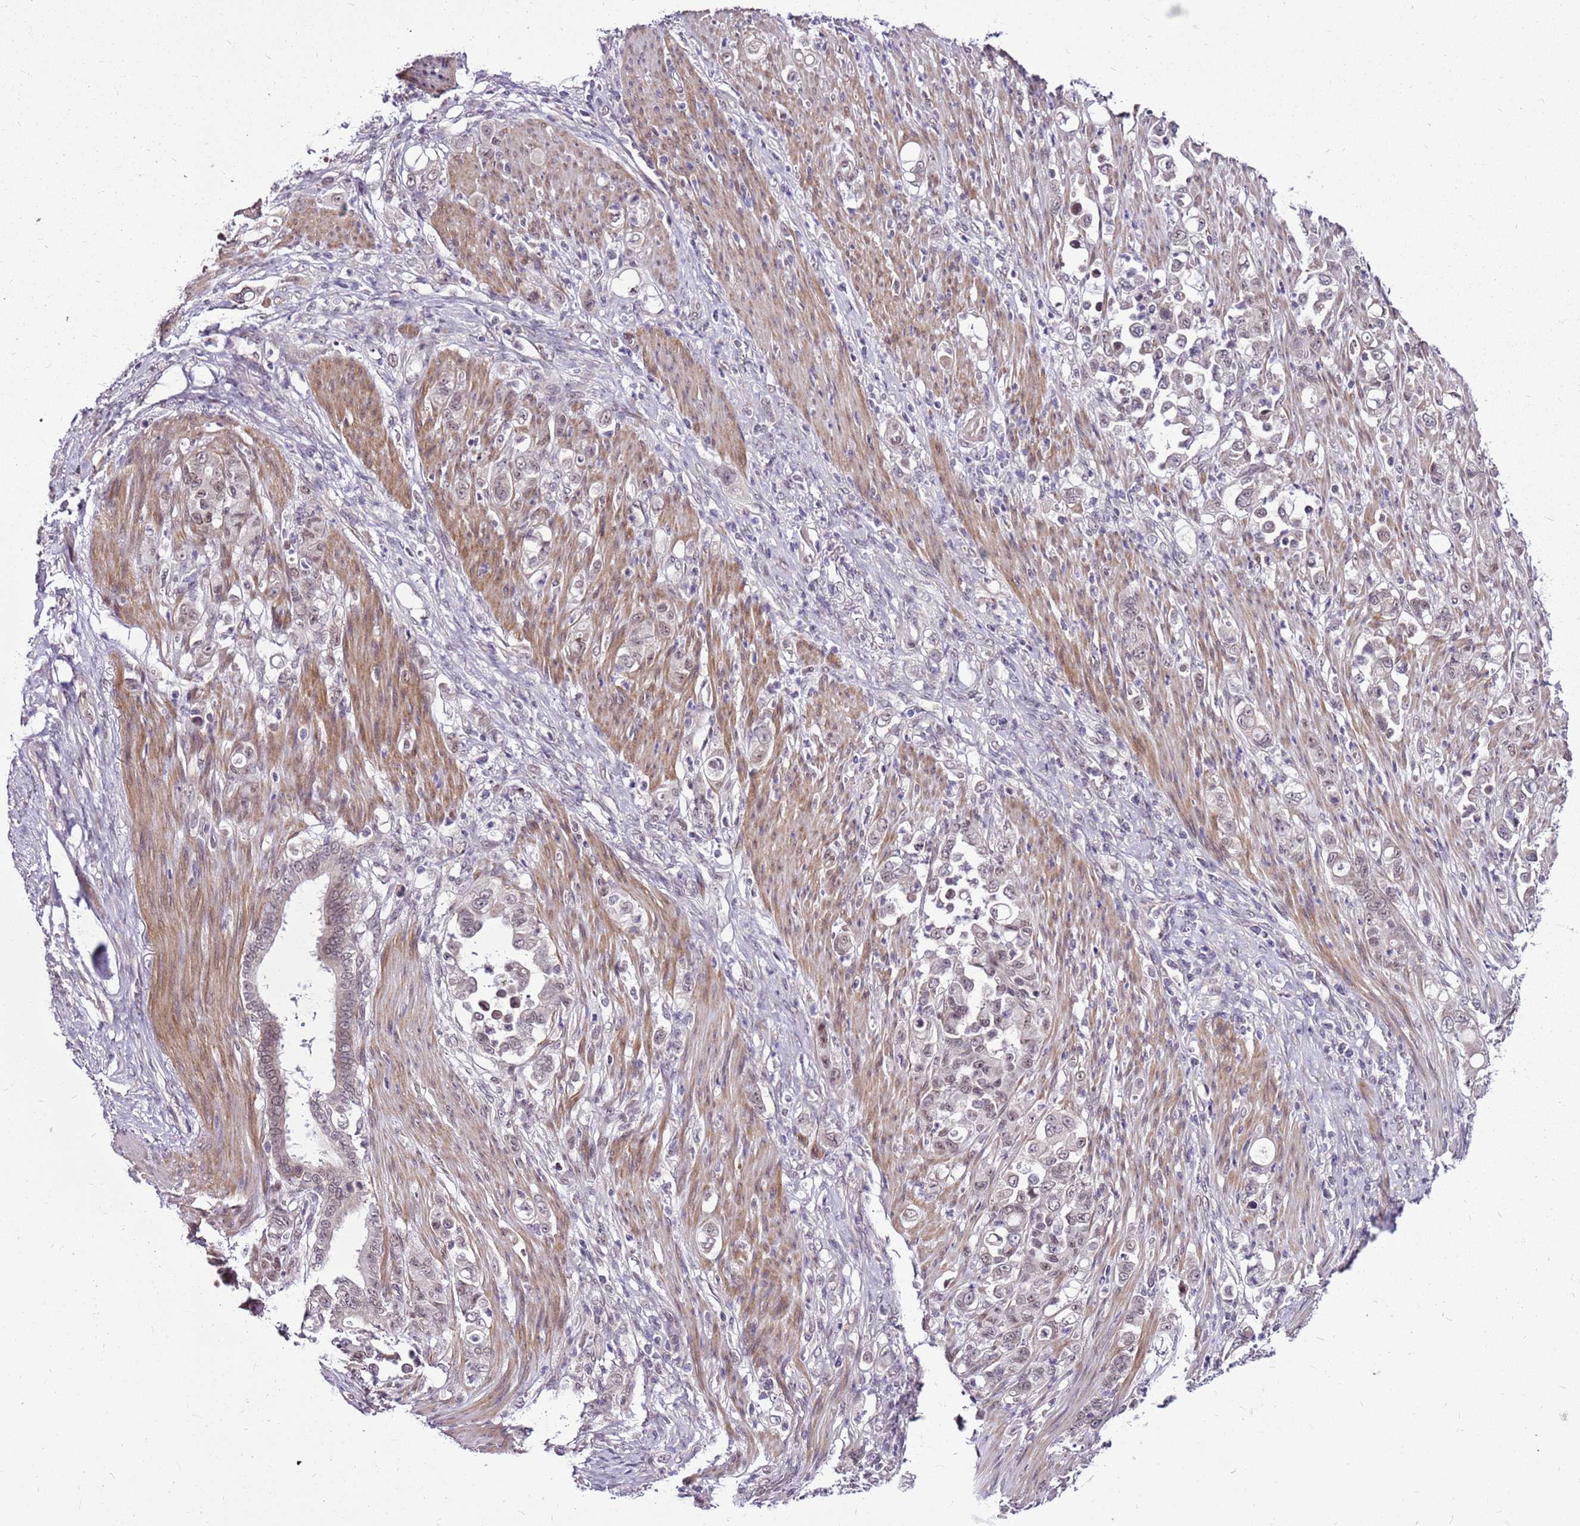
{"staining": {"intensity": "weak", "quantity": "25%-75%", "location": "nuclear"}, "tissue": "stomach cancer", "cell_type": "Tumor cells", "image_type": "cancer", "snomed": [{"axis": "morphology", "description": "Normal tissue, NOS"}, {"axis": "morphology", "description": "Adenocarcinoma, NOS"}, {"axis": "topography", "description": "Stomach"}], "caption": "A micrograph of adenocarcinoma (stomach) stained for a protein displays weak nuclear brown staining in tumor cells.", "gene": "CCDC166", "patient": {"sex": "female", "age": 79}}